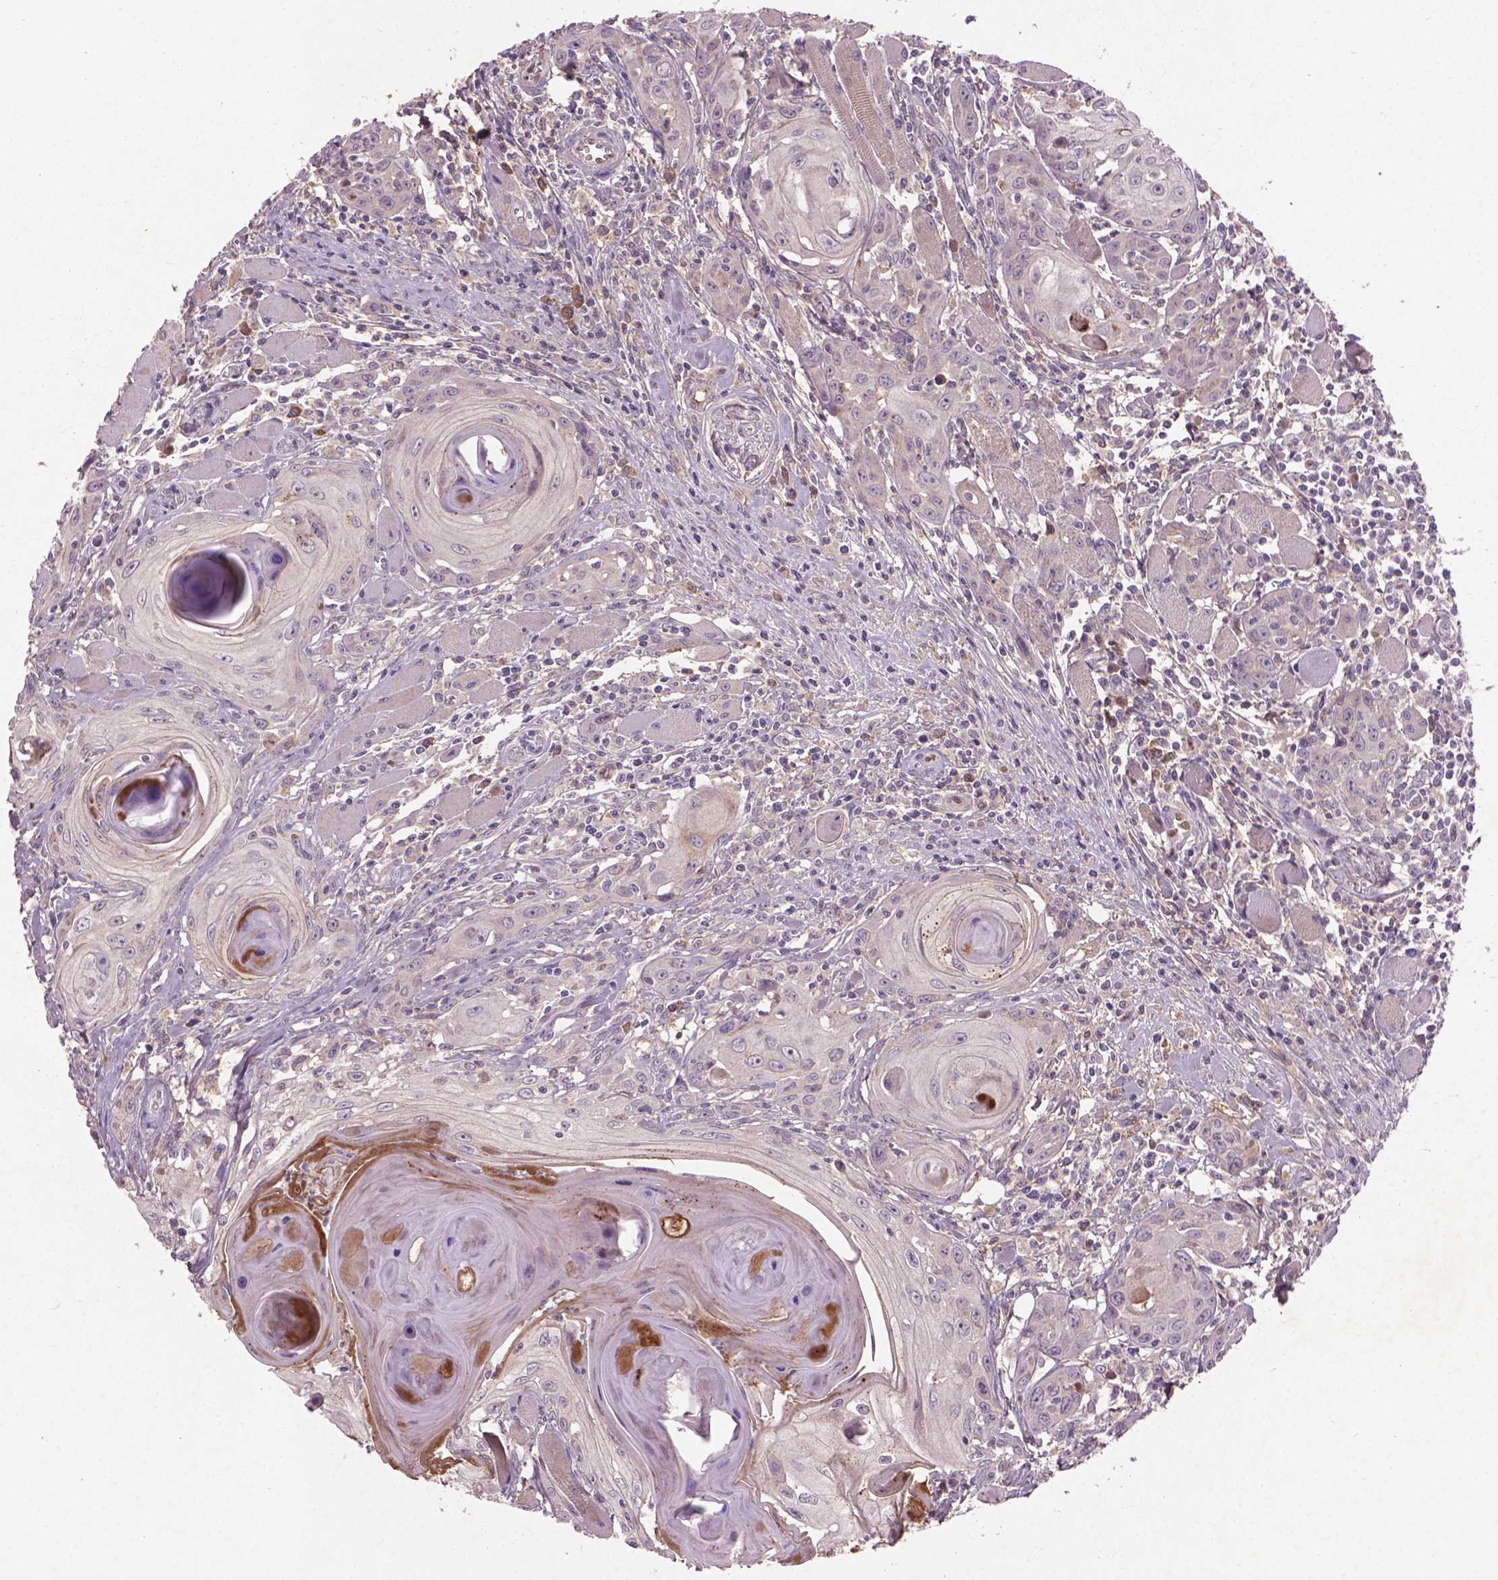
{"staining": {"intensity": "negative", "quantity": "none", "location": "none"}, "tissue": "head and neck cancer", "cell_type": "Tumor cells", "image_type": "cancer", "snomed": [{"axis": "morphology", "description": "Squamous cell carcinoma, NOS"}, {"axis": "topography", "description": "Head-Neck"}], "caption": "The micrograph demonstrates no significant expression in tumor cells of head and neck cancer.", "gene": "SOX17", "patient": {"sex": "female", "age": 80}}